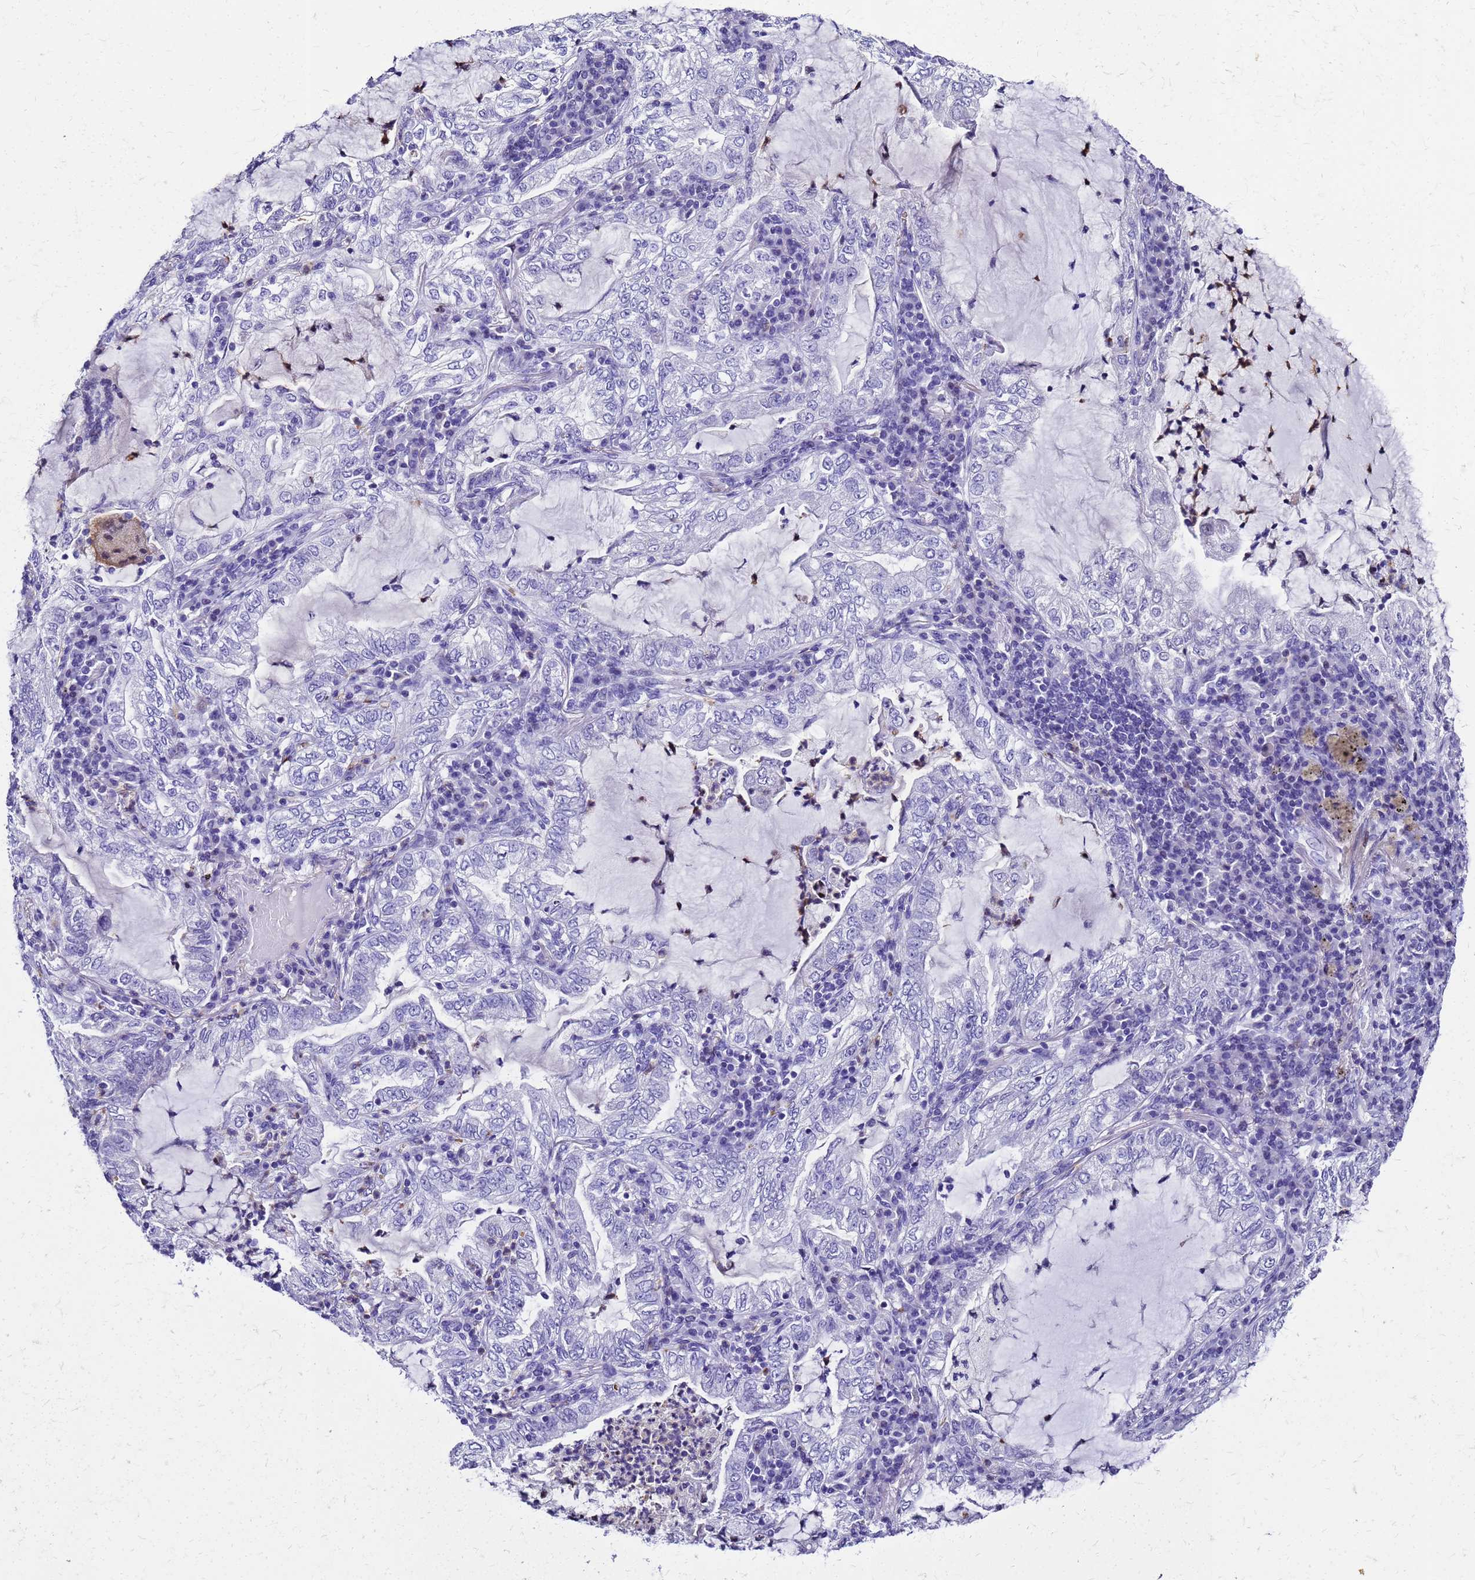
{"staining": {"intensity": "negative", "quantity": "none", "location": "none"}, "tissue": "lung cancer", "cell_type": "Tumor cells", "image_type": "cancer", "snomed": [{"axis": "morphology", "description": "Adenocarcinoma, NOS"}, {"axis": "topography", "description": "Lung"}], "caption": "Photomicrograph shows no significant protein positivity in tumor cells of adenocarcinoma (lung).", "gene": "SMIM21", "patient": {"sex": "female", "age": 73}}